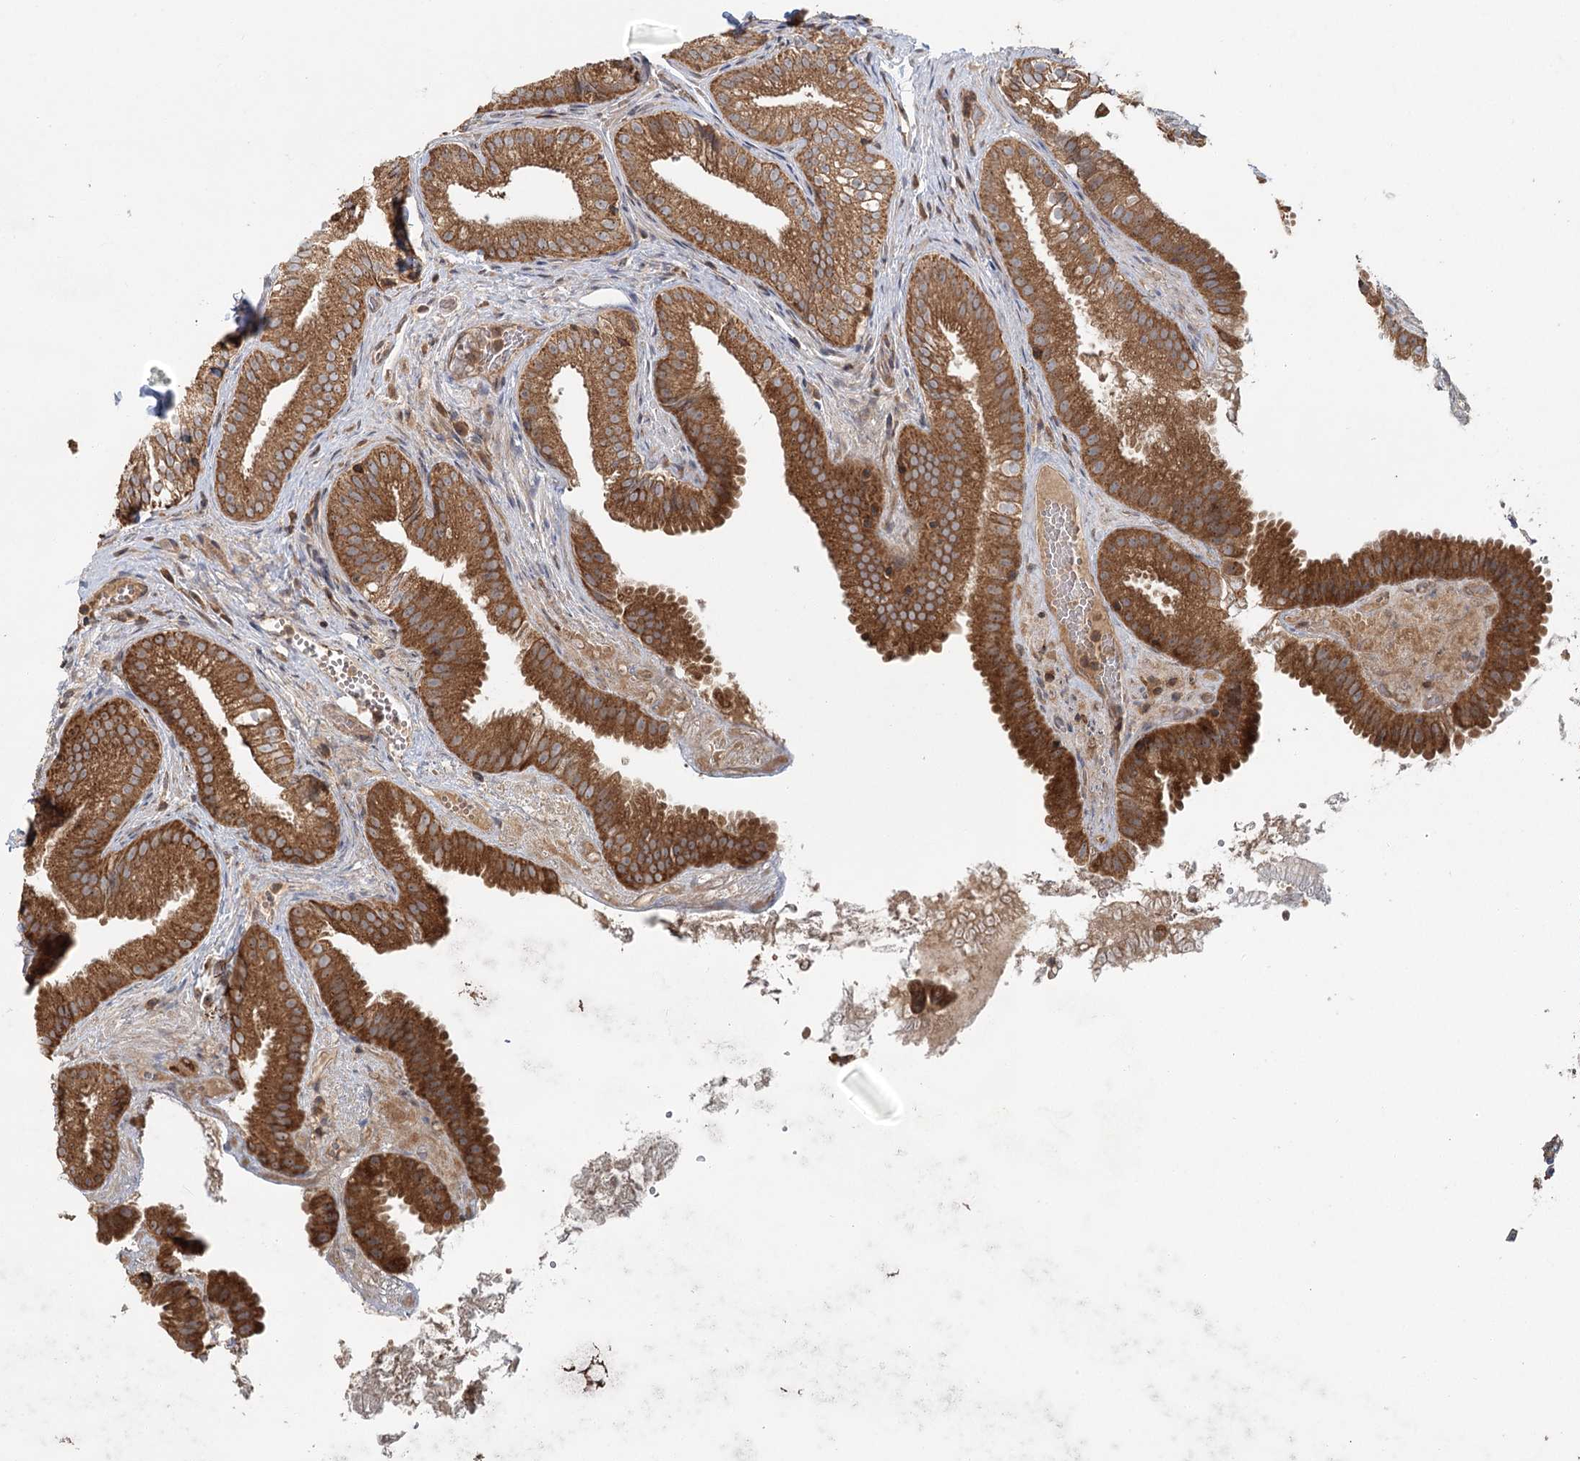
{"staining": {"intensity": "strong", "quantity": ">75%", "location": "cytoplasmic/membranous"}, "tissue": "gallbladder", "cell_type": "Glandular cells", "image_type": "normal", "snomed": [{"axis": "morphology", "description": "Normal tissue, NOS"}, {"axis": "topography", "description": "Gallbladder"}], "caption": "The image demonstrates immunohistochemical staining of normal gallbladder. There is strong cytoplasmic/membranous expression is present in approximately >75% of glandular cells. (Stains: DAB (3,3'-diaminobenzidine) in brown, nuclei in blue, Microscopy: brightfield microscopy at high magnification).", "gene": "ENSG00000273217", "patient": {"sex": "female", "age": 30}}